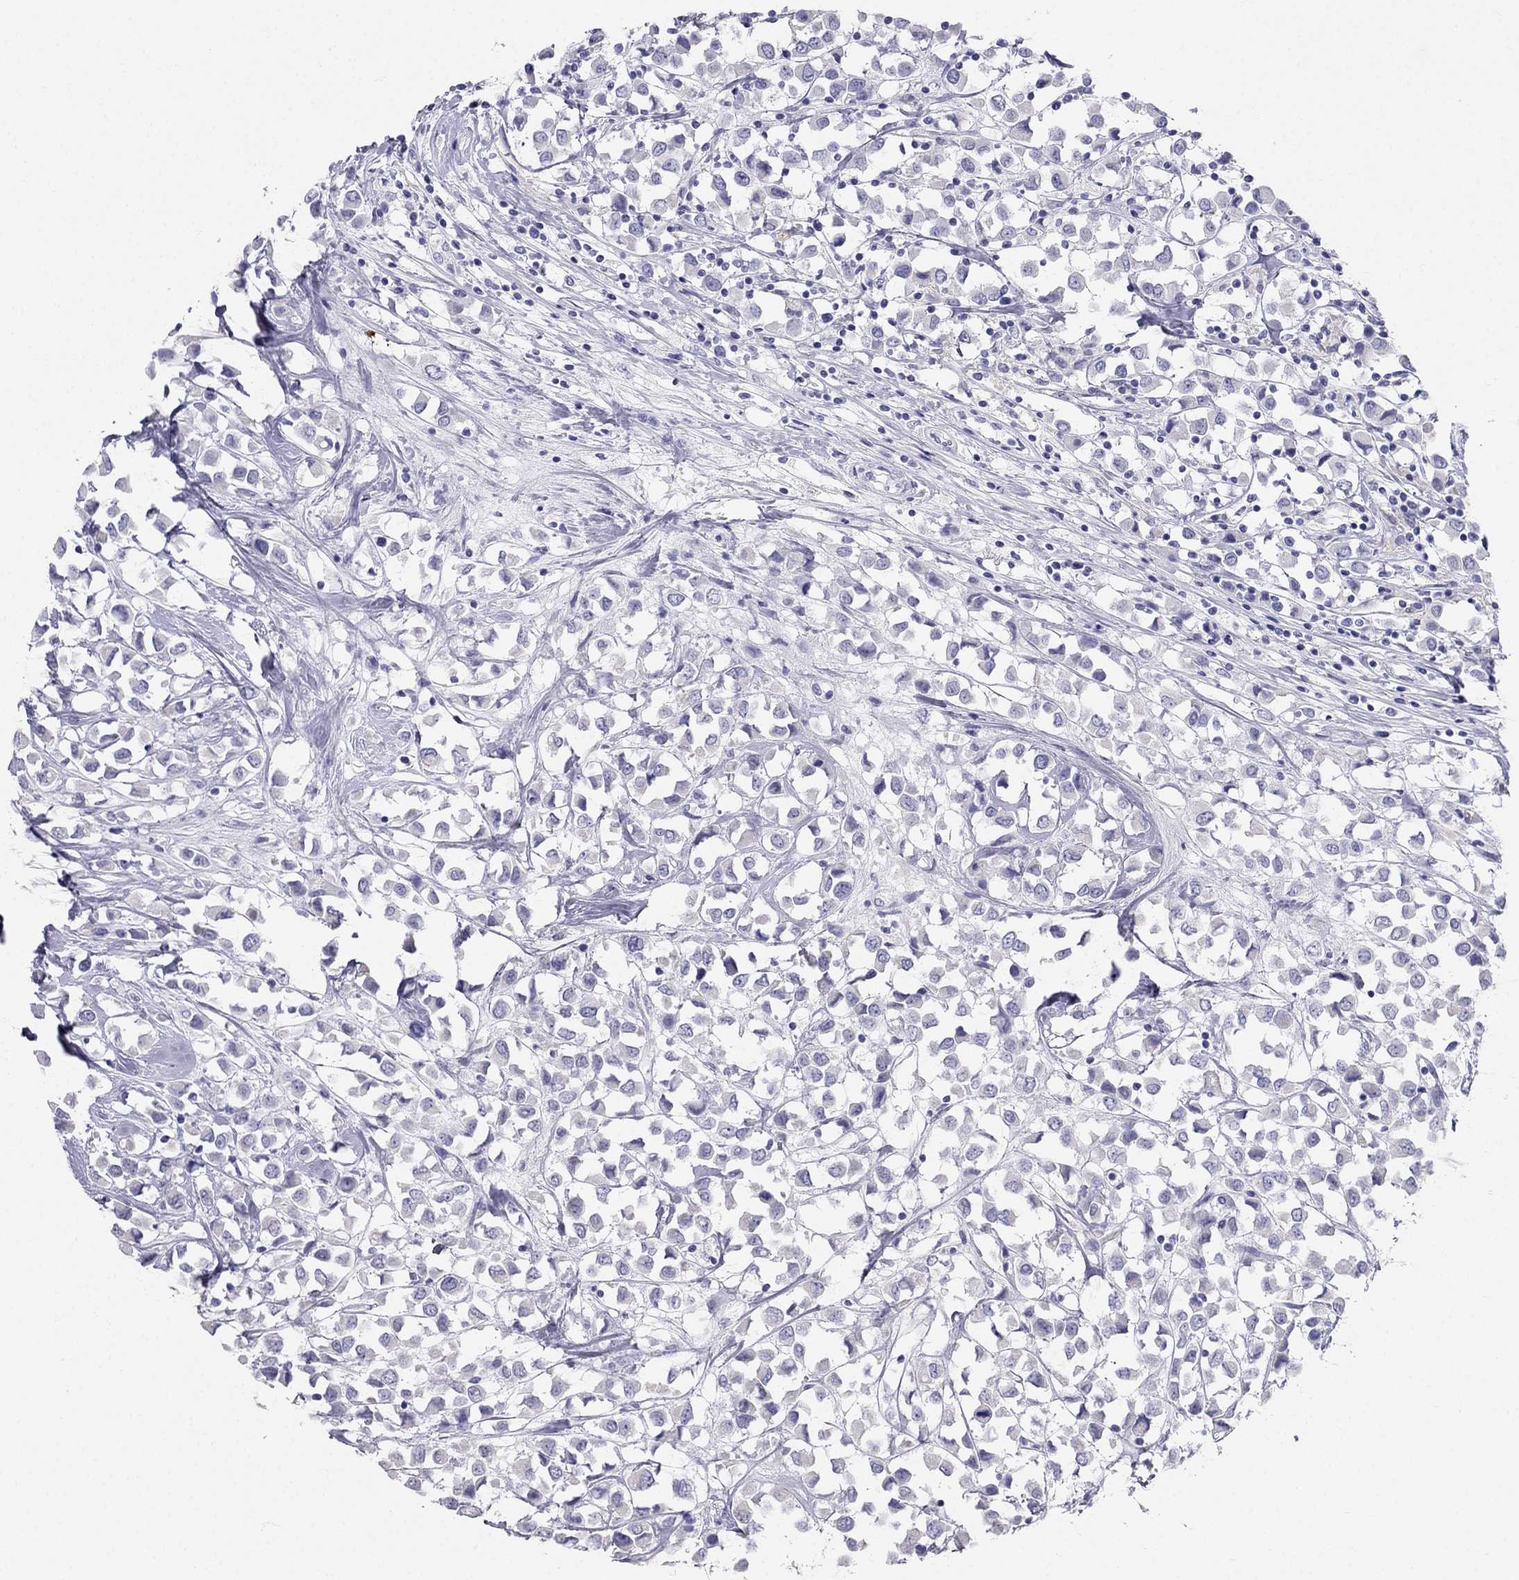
{"staining": {"intensity": "negative", "quantity": "none", "location": "none"}, "tissue": "breast cancer", "cell_type": "Tumor cells", "image_type": "cancer", "snomed": [{"axis": "morphology", "description": "Duct carcinoma"}, {"axis": "topography", "description": "Breast"}], "caption": "IHC image of neoplastic tissue: human breast intraductal carcinoma stained with DAB displays no significant protein positivity in tumor cells.", "gene": "RFLNA", "patient": {"sex": "female", "age": 61}}